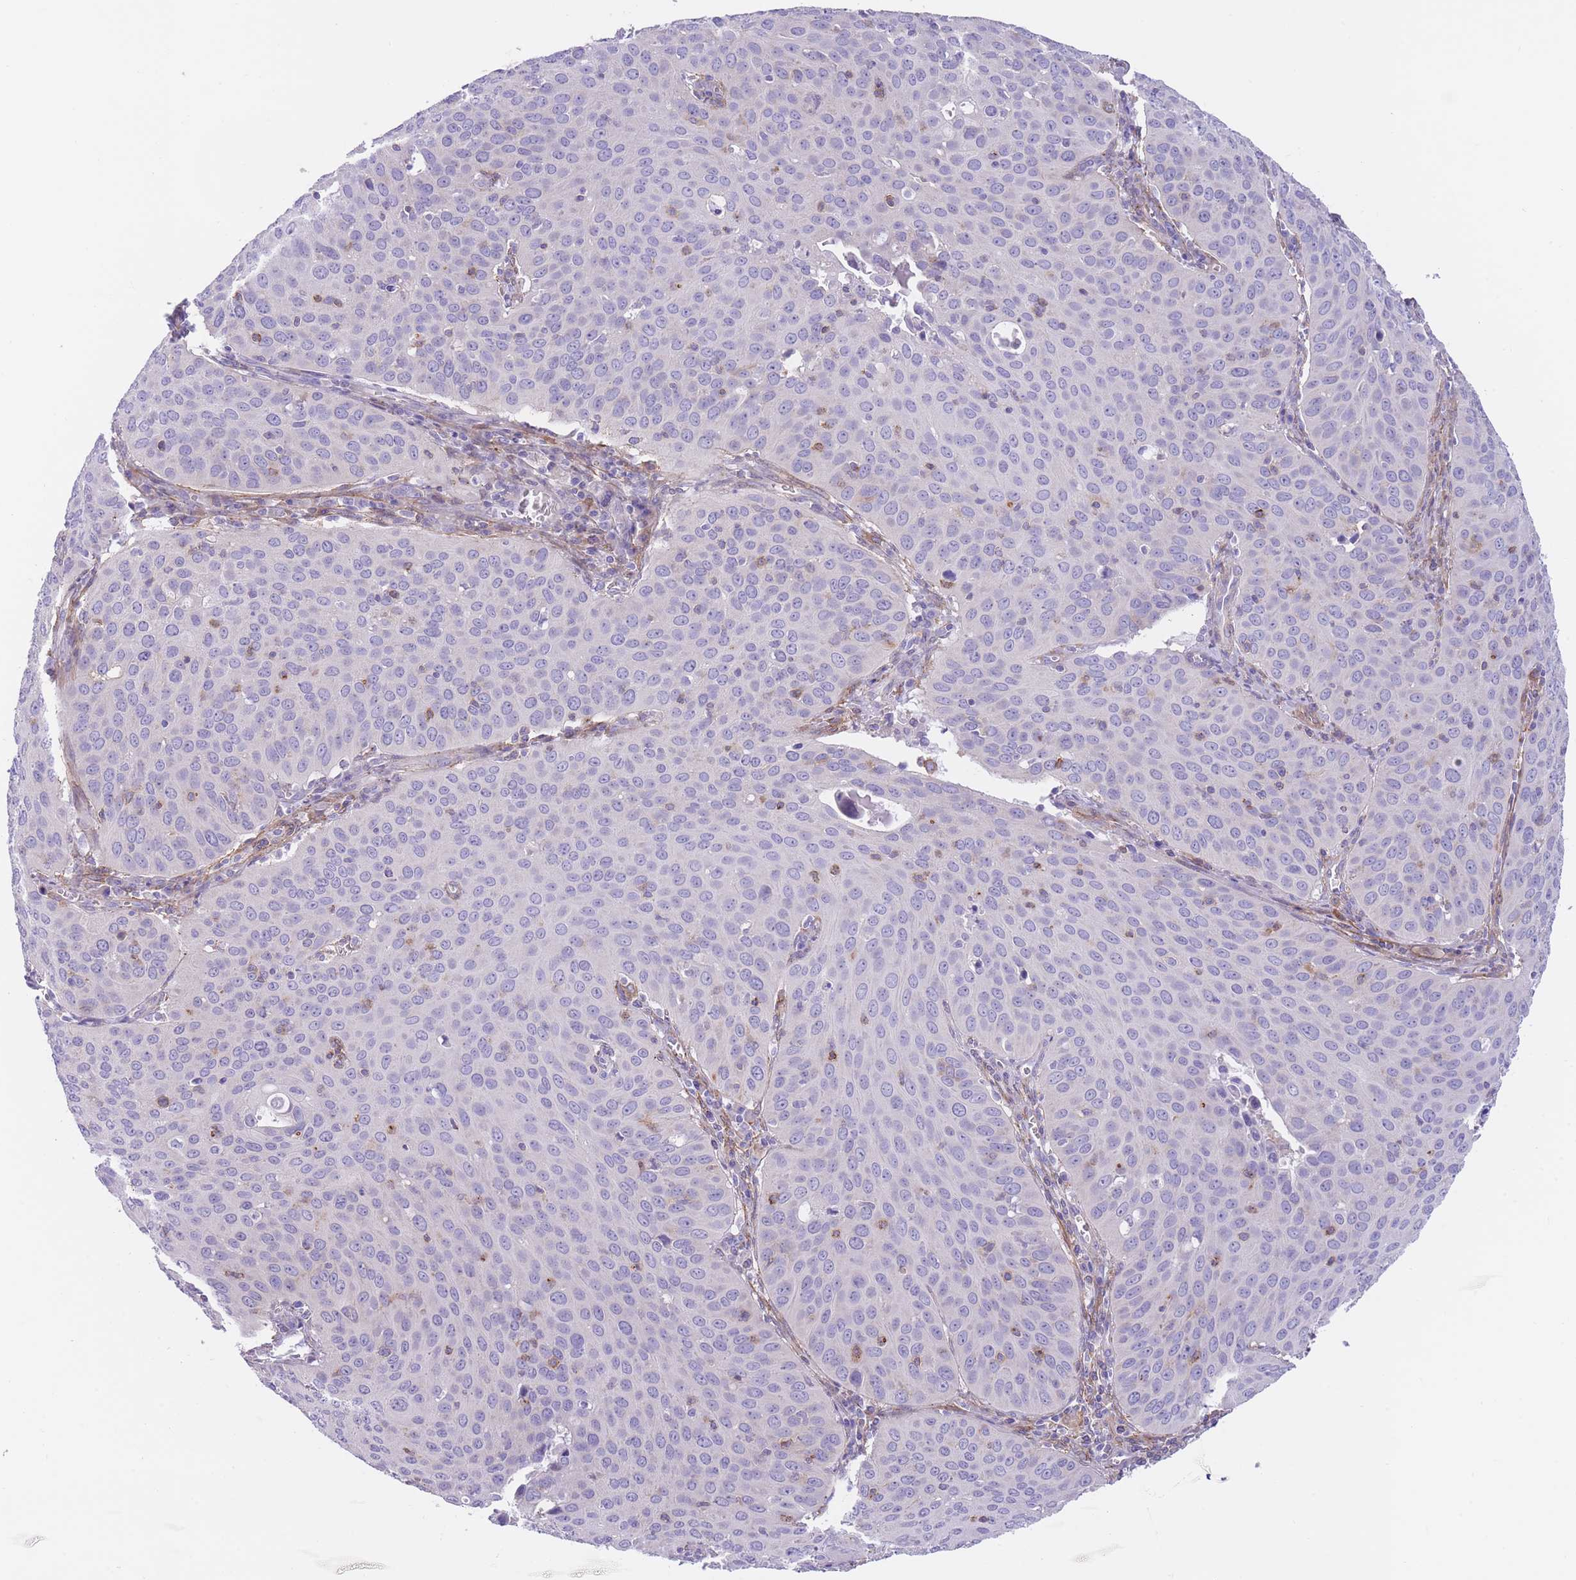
{"staining": {"intensity": "negative", "quantity": "none", "location": "none"}, "tissue": "cervical cancer", "cell_type": "Tumor cells", "image_type": "cancer", "snomed": [{"axis": "morphology", "description": "Squamous cell carcinoma, NOS"}, {"axis": "topography", "description": "Cervix"}], "caption": "Micrograph shows no significant protein positivity in tumor cells of cervical cancer.", "gene": "LDB3", "patient": {"sex": "female", "age": 36}}